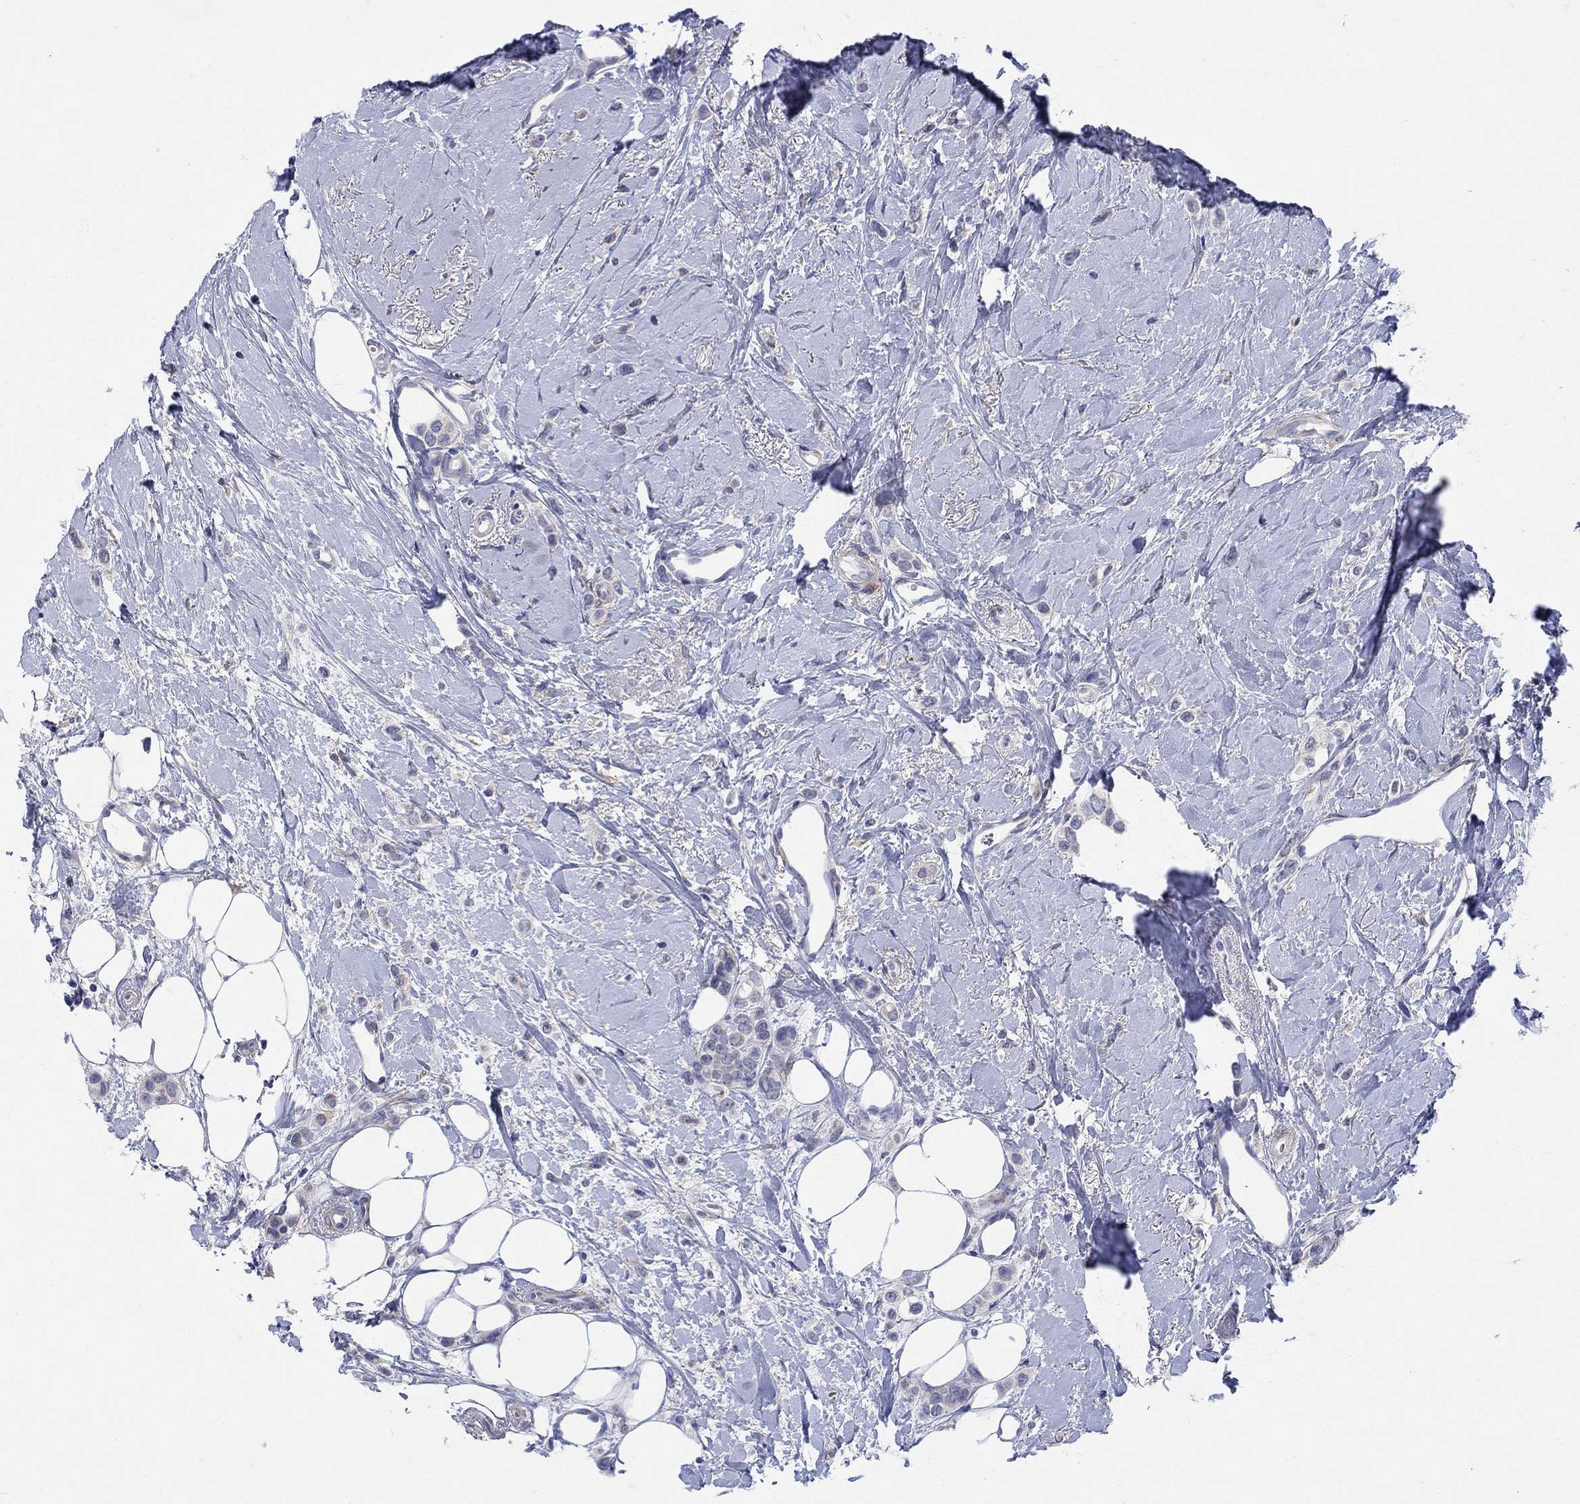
{"staining": {"intensity": "negative", "quantity": "none", "location": "none"}, "tissue": "breast cancer", "cell_type": "Tumor cells", "image_type": "cancer", "snomed": [{"axis": "morphology", "description": "Lobular carcinoma"}, {"axis": "topography", "description": "Breast"}], "caption": "Human lobular carcinoma (breast) stained for a protein using immunohistochemistry (IHC) demonstrates no staining in tumor cells.", "gene": "PTPRZ1", "patient": {"sex": "female", "age": 66}}